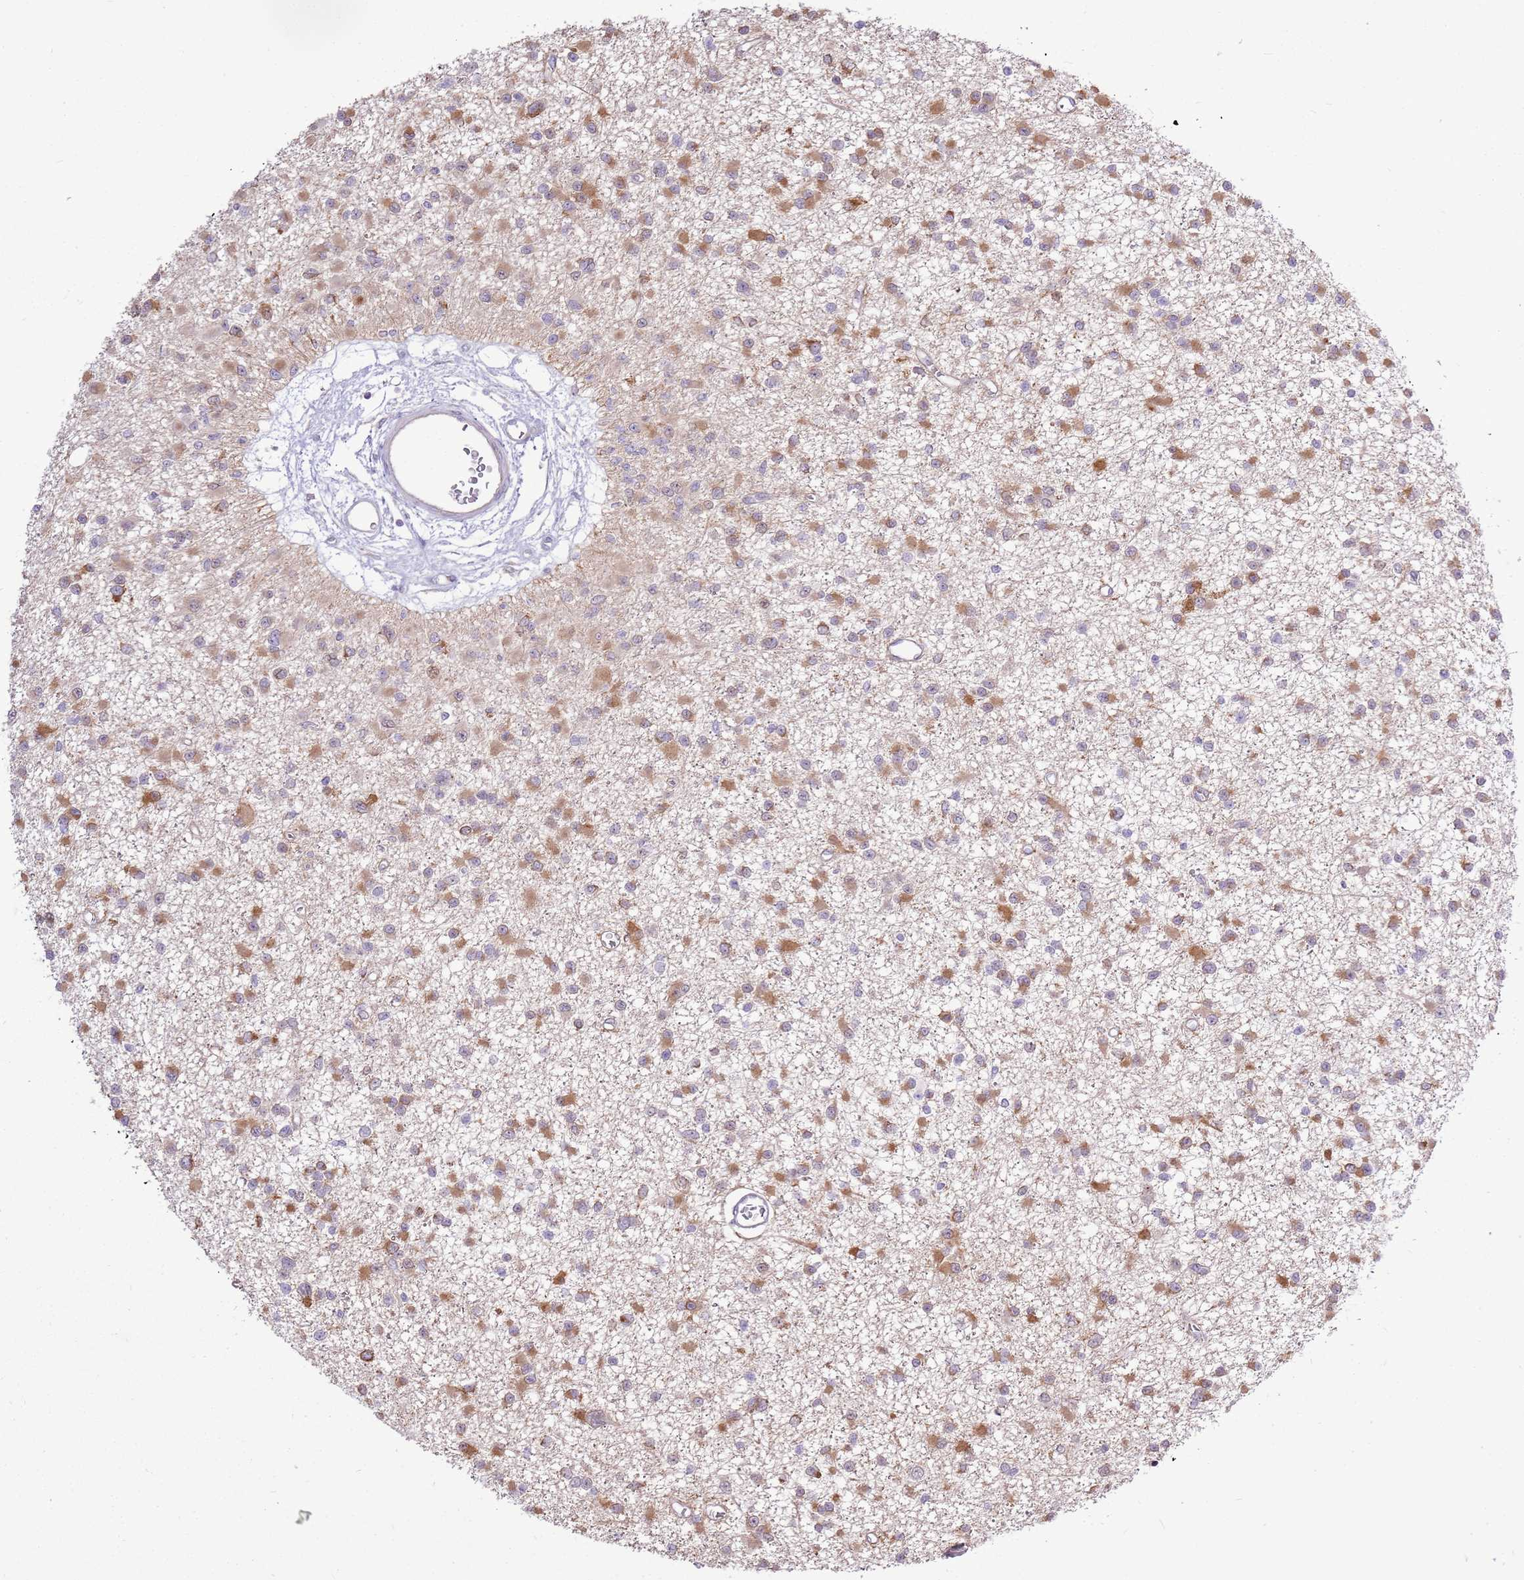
{"staining": {"intensity": "moderate", "quantity": ">75%", "location": "cytoplasmic/membranous"}, "tissue": "glioma", "cell_type": "Tumor cells", "image_type": "cancer", "snomed": [{"axis": "morphology", "description": "Glioma, malignant, Low grade"}, {"axis": "topography", "description": "Brain"}], "caption": "This photomicrograph exhibits IHC staining of glioma, with medium moderate cytoplasmic/membranous expression in about >75% of tumor cells.", "gene": "UGGT2", "patient": {"sex": "female", "age": 22}}